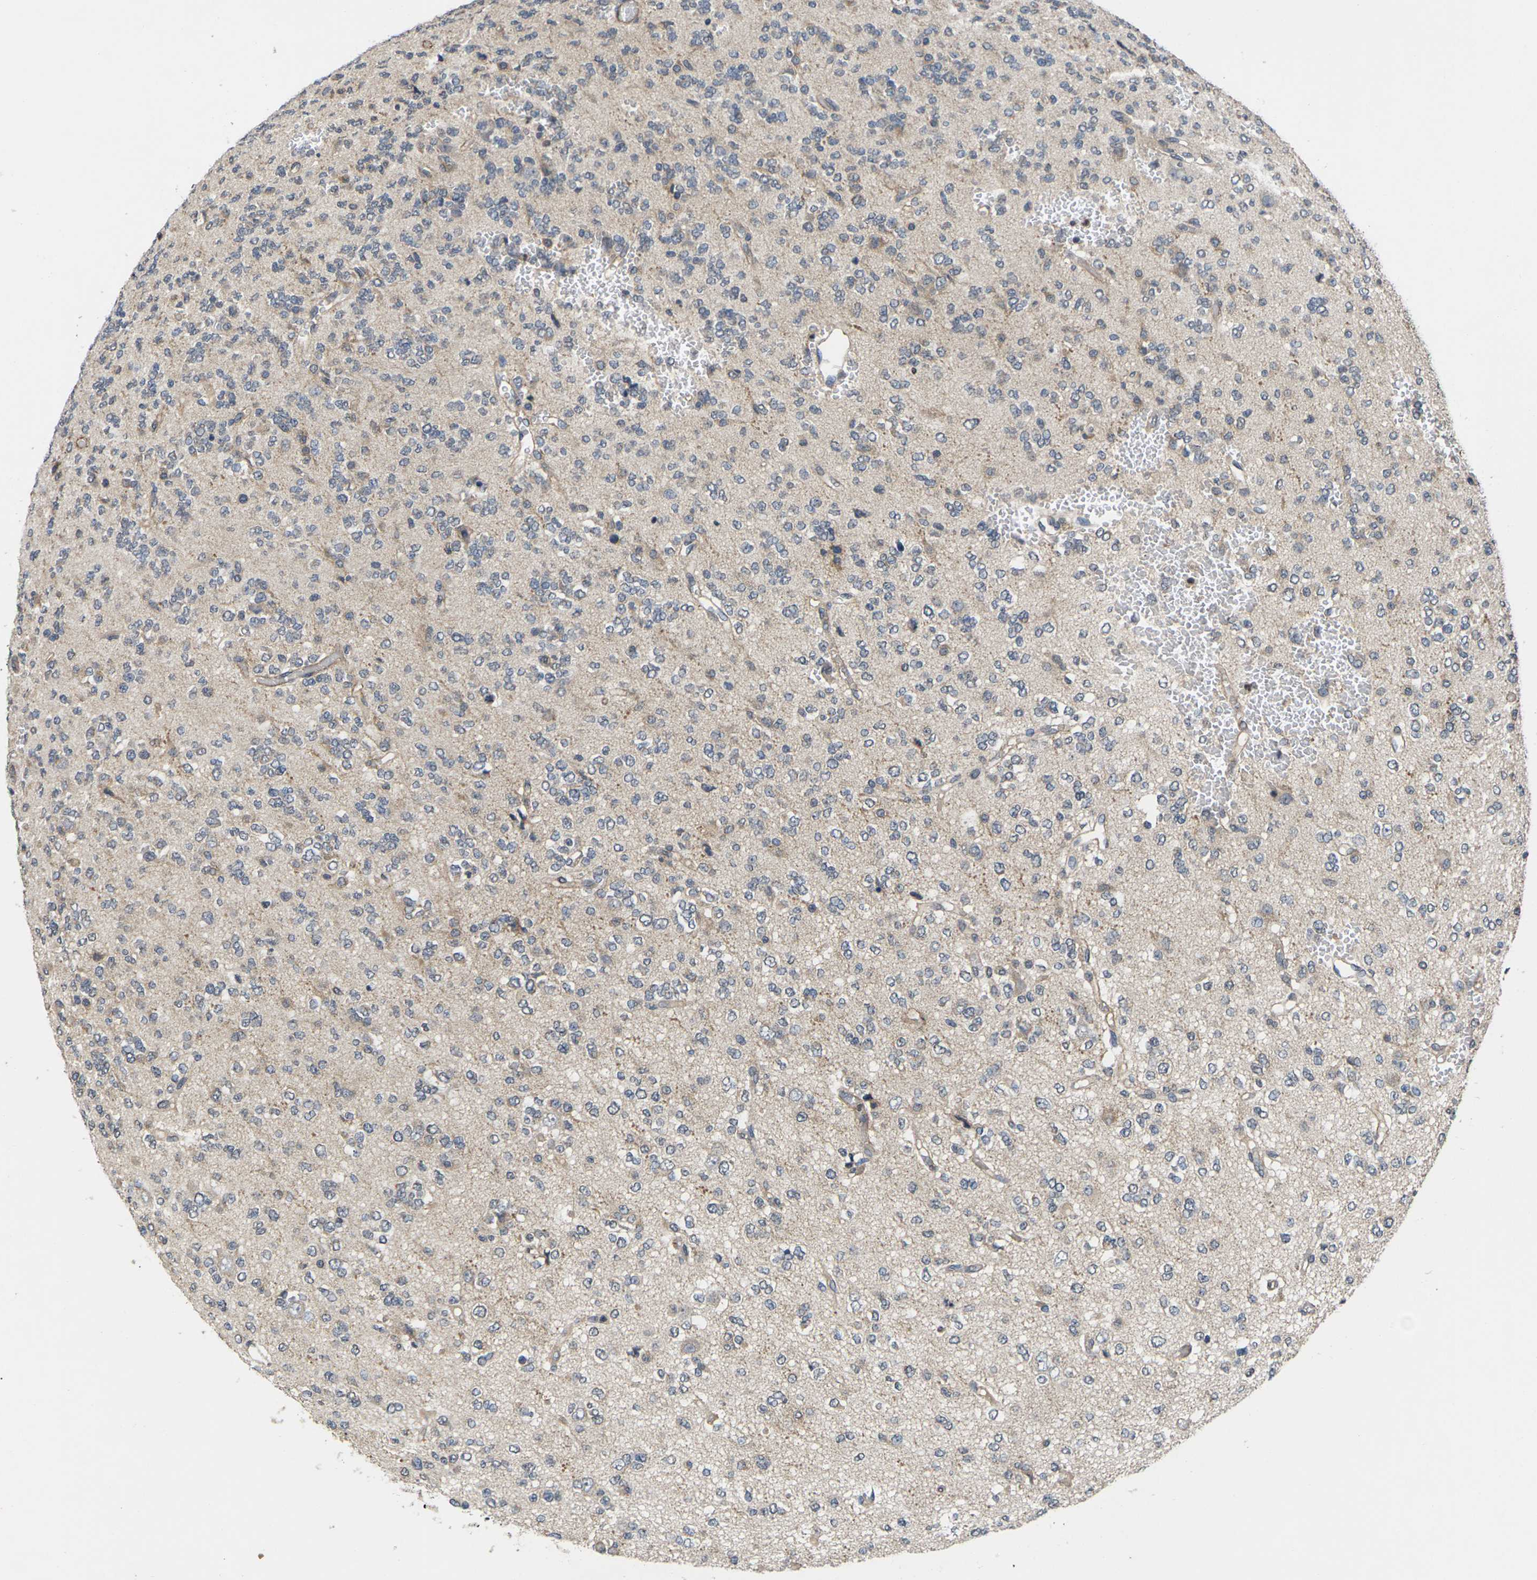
{"staining": {"intensity": "moderate", "quantity": "<25%", "location": "cytoplasmic/membranous"}, "tissue": "glioma", "cell_type": "Tumor cells", "image_type": "cancer", "snomed": [{"axis": "morphology", "description": "Glioma, malignant, Low grade"}, {"axis": "topography", "description": "Brain"}], "caption": "Moderate cytoplasmic/membranous staining is seen in approximately <25% of tumor cells in low-grade glioma (malignant).", "gene": "DKK2", "patient": {"sex": "male", "age": 38}}